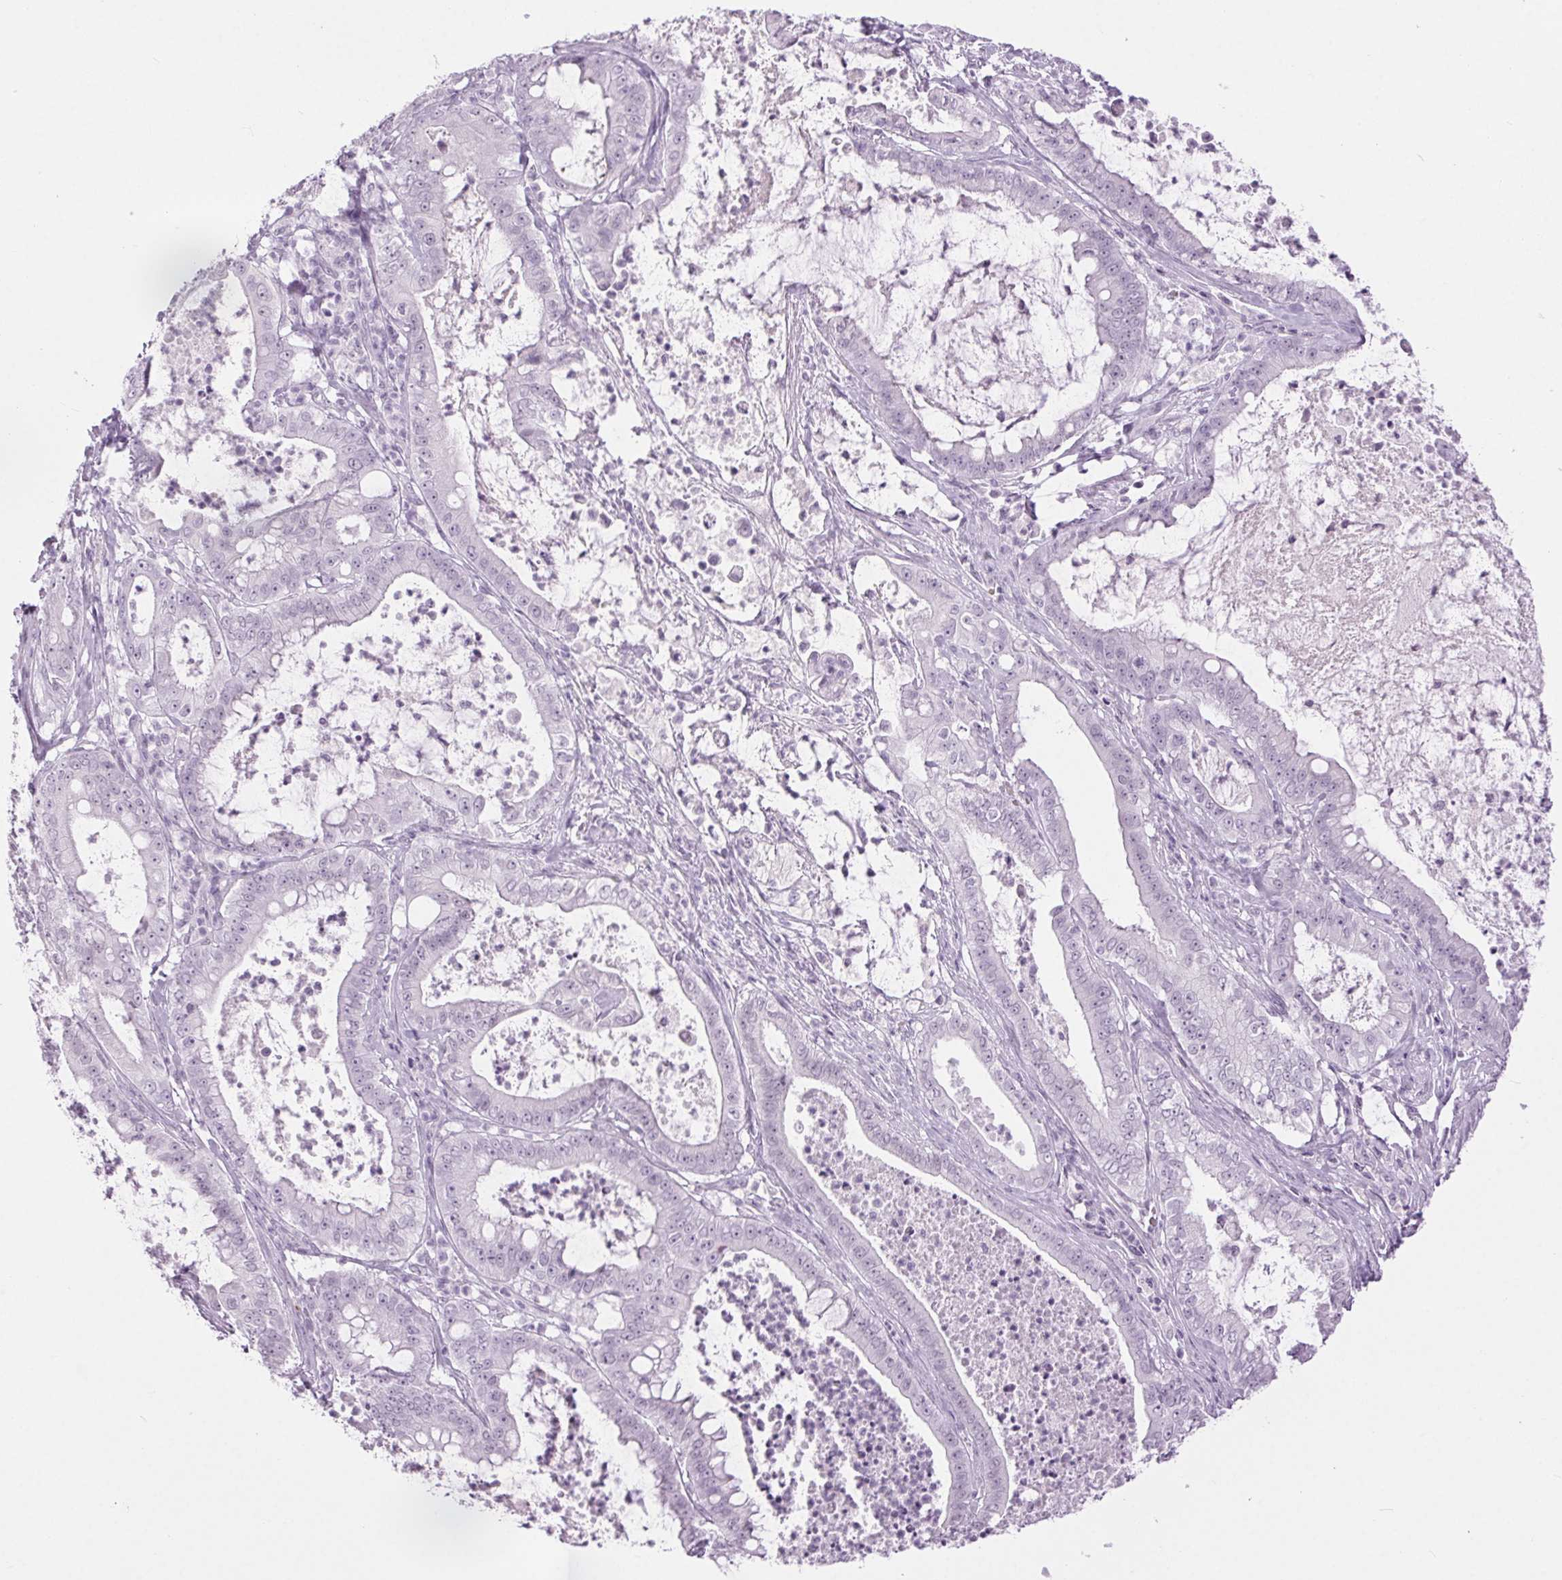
{"staining": {"intensity": "negative", "quantity": "none", "location": "none"}, "tissue": "pancreatic cancer", "cell_type": "Tumor cells", "image_type": "cancer", "snomed": [{"axis": "morphology", "description": "Adenocarcinoma, NOS"}, {"axis": "topography", "description": "Pancreas"}], "caption": "This photomicrograph is of pancreatic cancer (adenocarcinoma) stained with immunohistochemistry (IHC) to label a protein in brown with the nuclei are counter-stained blue. There is no staining in tumor cells. Nuclei are stained in blue.", "gene": "BEND2", "patient": {"sex": "male", "age": 71}}